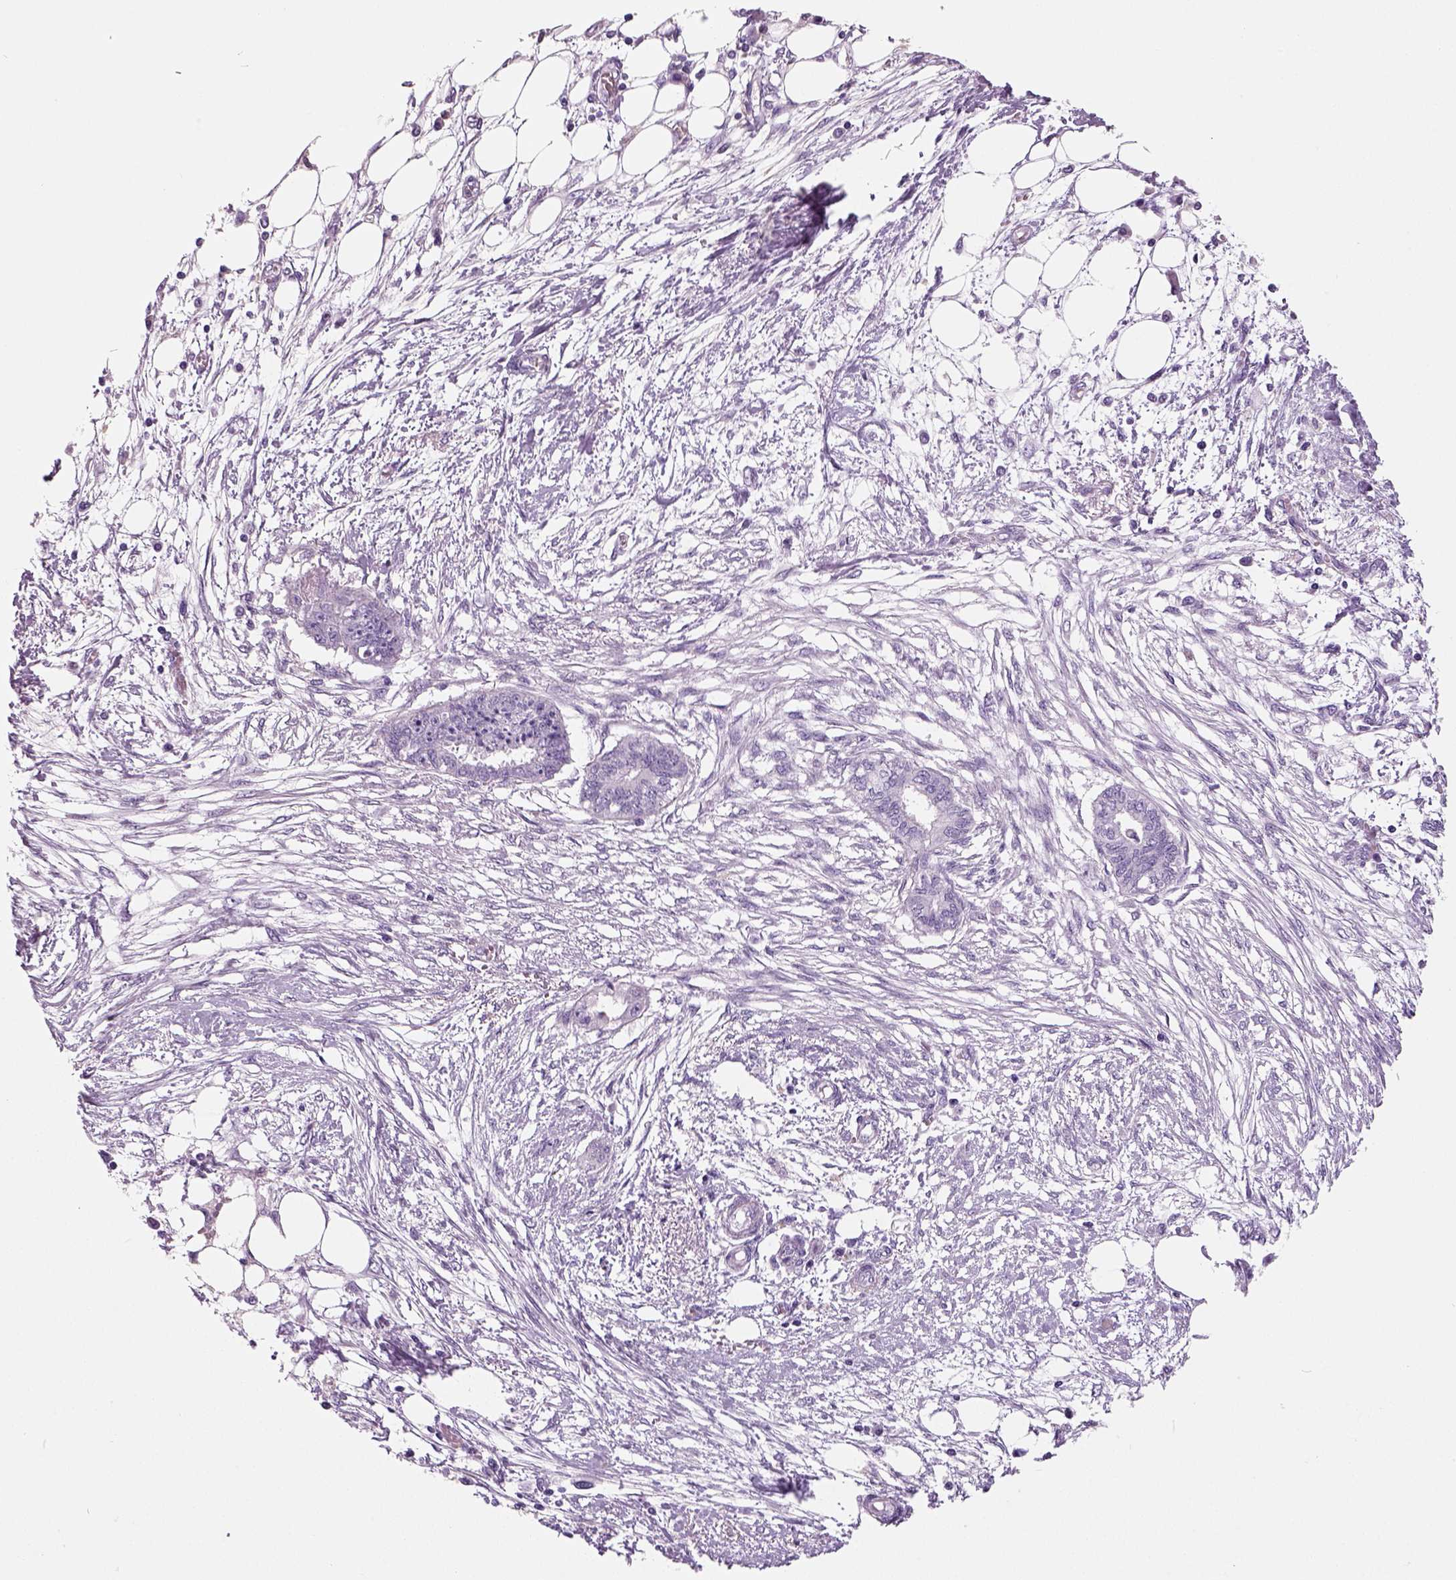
{"staining": {"intensity": "negative", "quantity": "none", "location": "none"}, "tissue": "endometrial cancer", "cell_type": "Tumor cells", "image_type": "cancer", "snomed": [{"axis": "morphology", "description": "Adenocarcinoma, NOS"}, {"axis": "morphology", "description": "Adenocarcinoma, metastatic, NOS"}, {"axis": "topography", "description": "Adipose tissue"}, {"axis": "topography", "description": "Endometrium"}], "caption": "Immunohistochemical staining of endometrial cancer (metastatic adenocarcinoma) demonstrates no significant expression in tumor cells.", "gene": "NECAB2", "patient": {"sex": "female", "age": 67}}